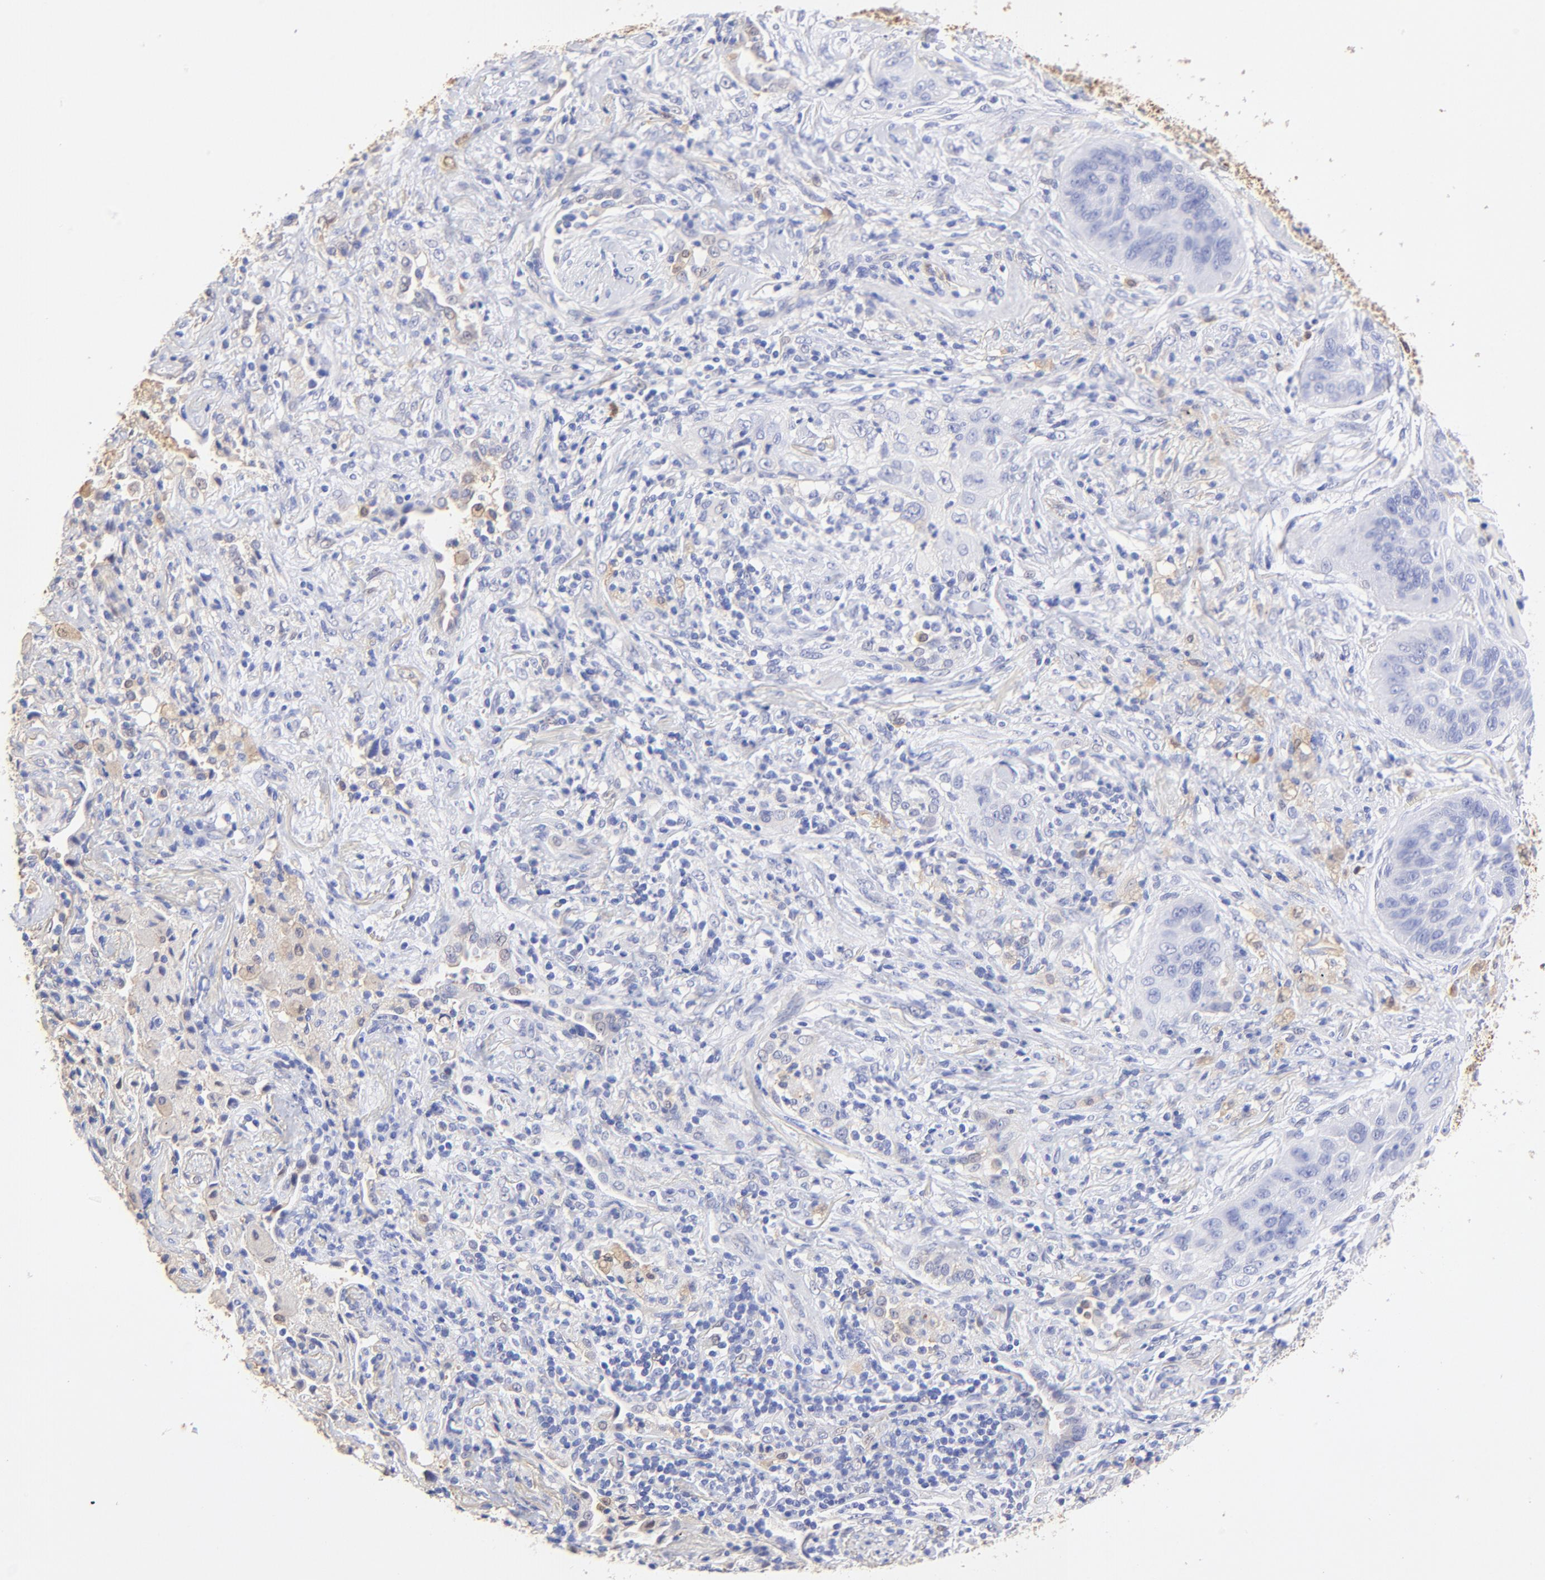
{"staining": {"intensity": "negative", "quantity": "none", "location": "none"}, "tissue": "lung cancer", "cell_type": "Tumor cells", "image_type": "cancer", "snomed": [{"axis": "morphology", "description": "Squamous cell carcinoma, NOS"}, {"axis": "topography", "description": "Lung"}], "caption": "Immunohistochemistry (IHC) image of neoplastic tissue: human lung cancer stained with DAB (3,3'-diaminobenzidine) displays no significant protein expression in tumor cells. Brightfield microscopy of immunohistochemistry stained with DAB (brown) and hematoxylin (blue), captured at high magnification.", "gene": "ALDH1A1", "patient": {"sex": "female", "age": 67}}